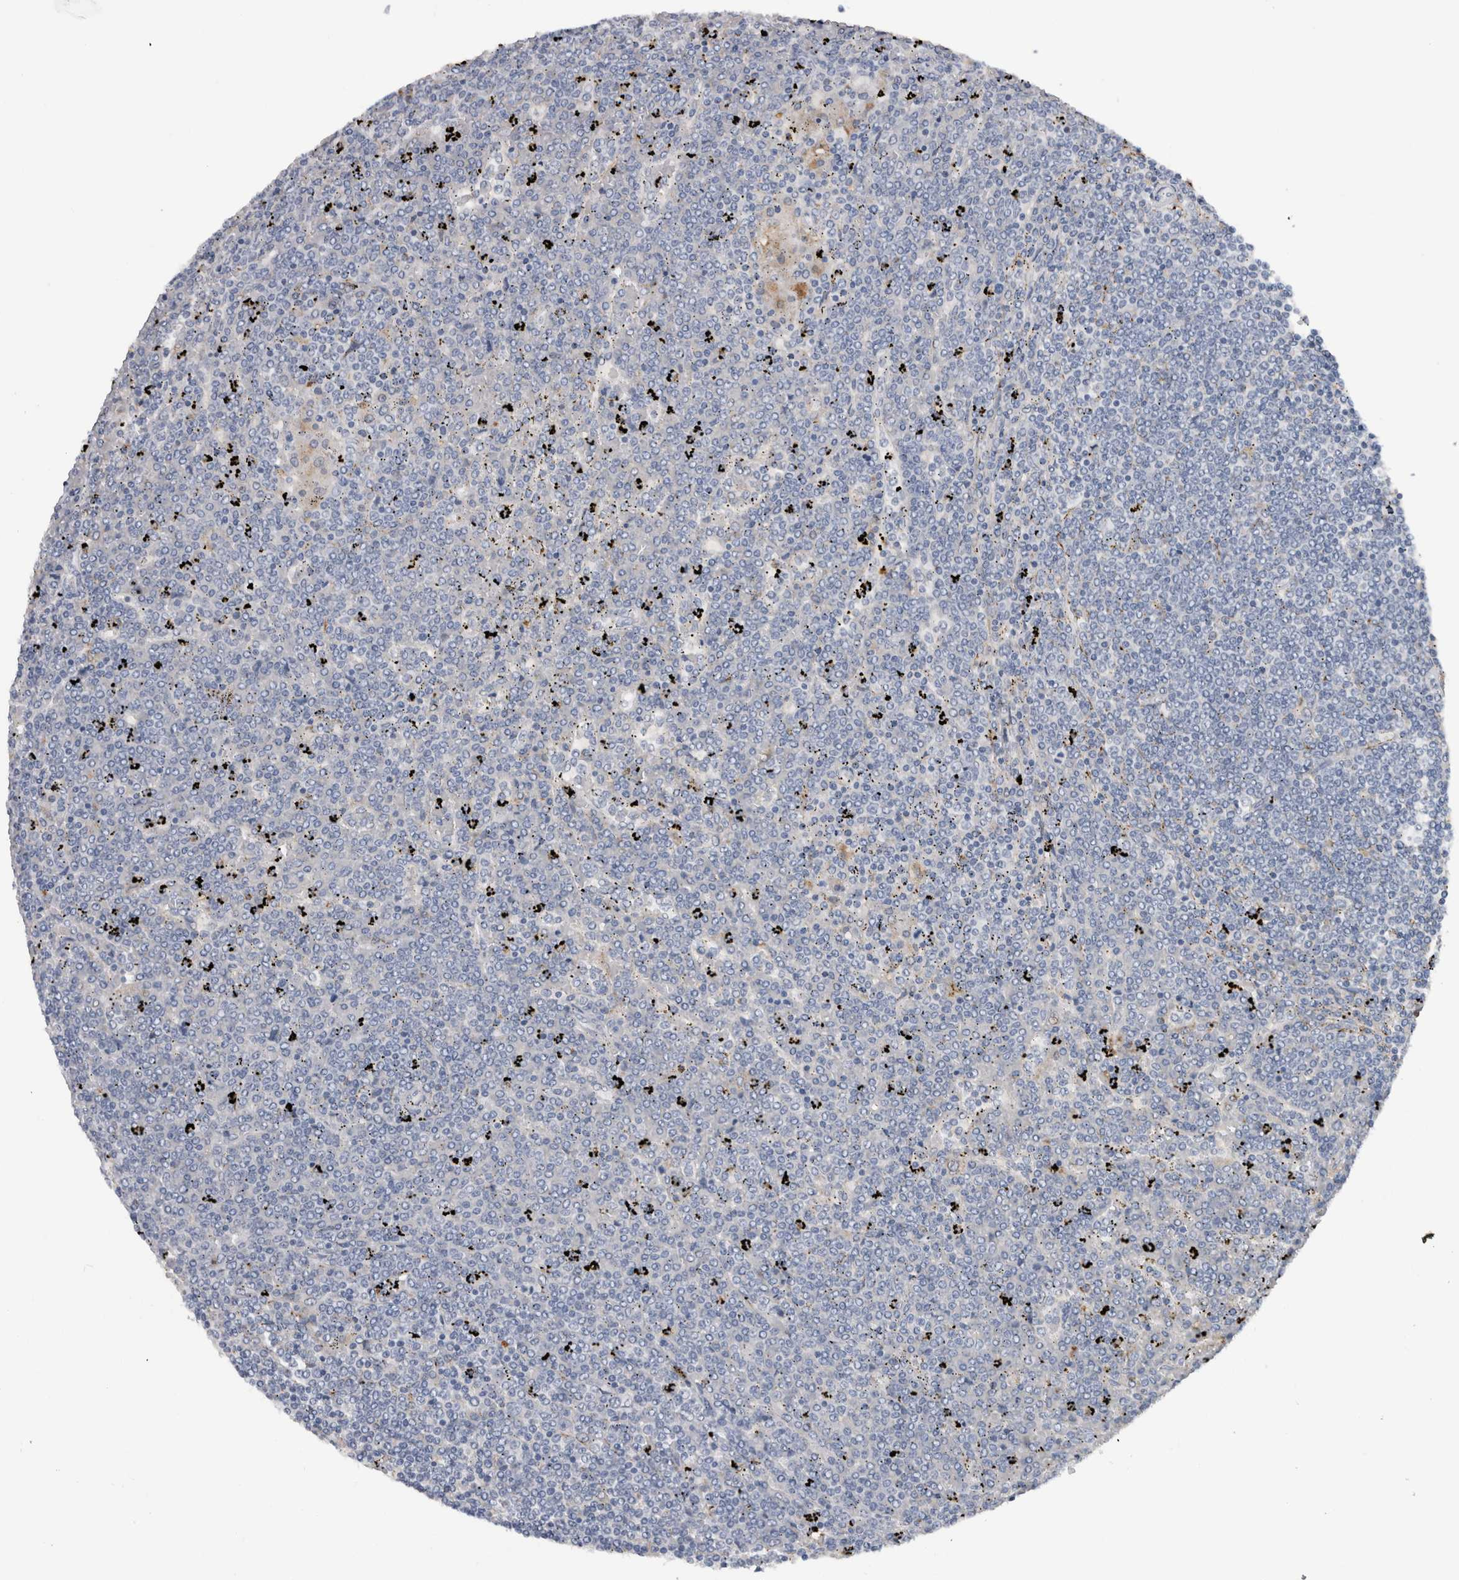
{"staining": {"intensity": "negative", "quantity": "none", "location": "none"}, "tissue": "lymphoma", "cell_type": "Tumor cells", "image_type": "cancer", "snomed": [{"axis": "morphology", "description": "Malignant lymphoma, non-Hodgkin's type, Low grade"}, {"axis": "topography", "description": "Spleen"}], "caption": "The IHC photomicrograph has no significant expression in tumor cells of lymphoma tissue. Brightfield microscopy of immunohistochemistry (IHC) stained with DAB (3,3'-diaminobenzidine) (brown) and hematoxylin (blue), captured at high magnification.", "gene": "CD63", "patient": {"sex": "female", "age": 19}}